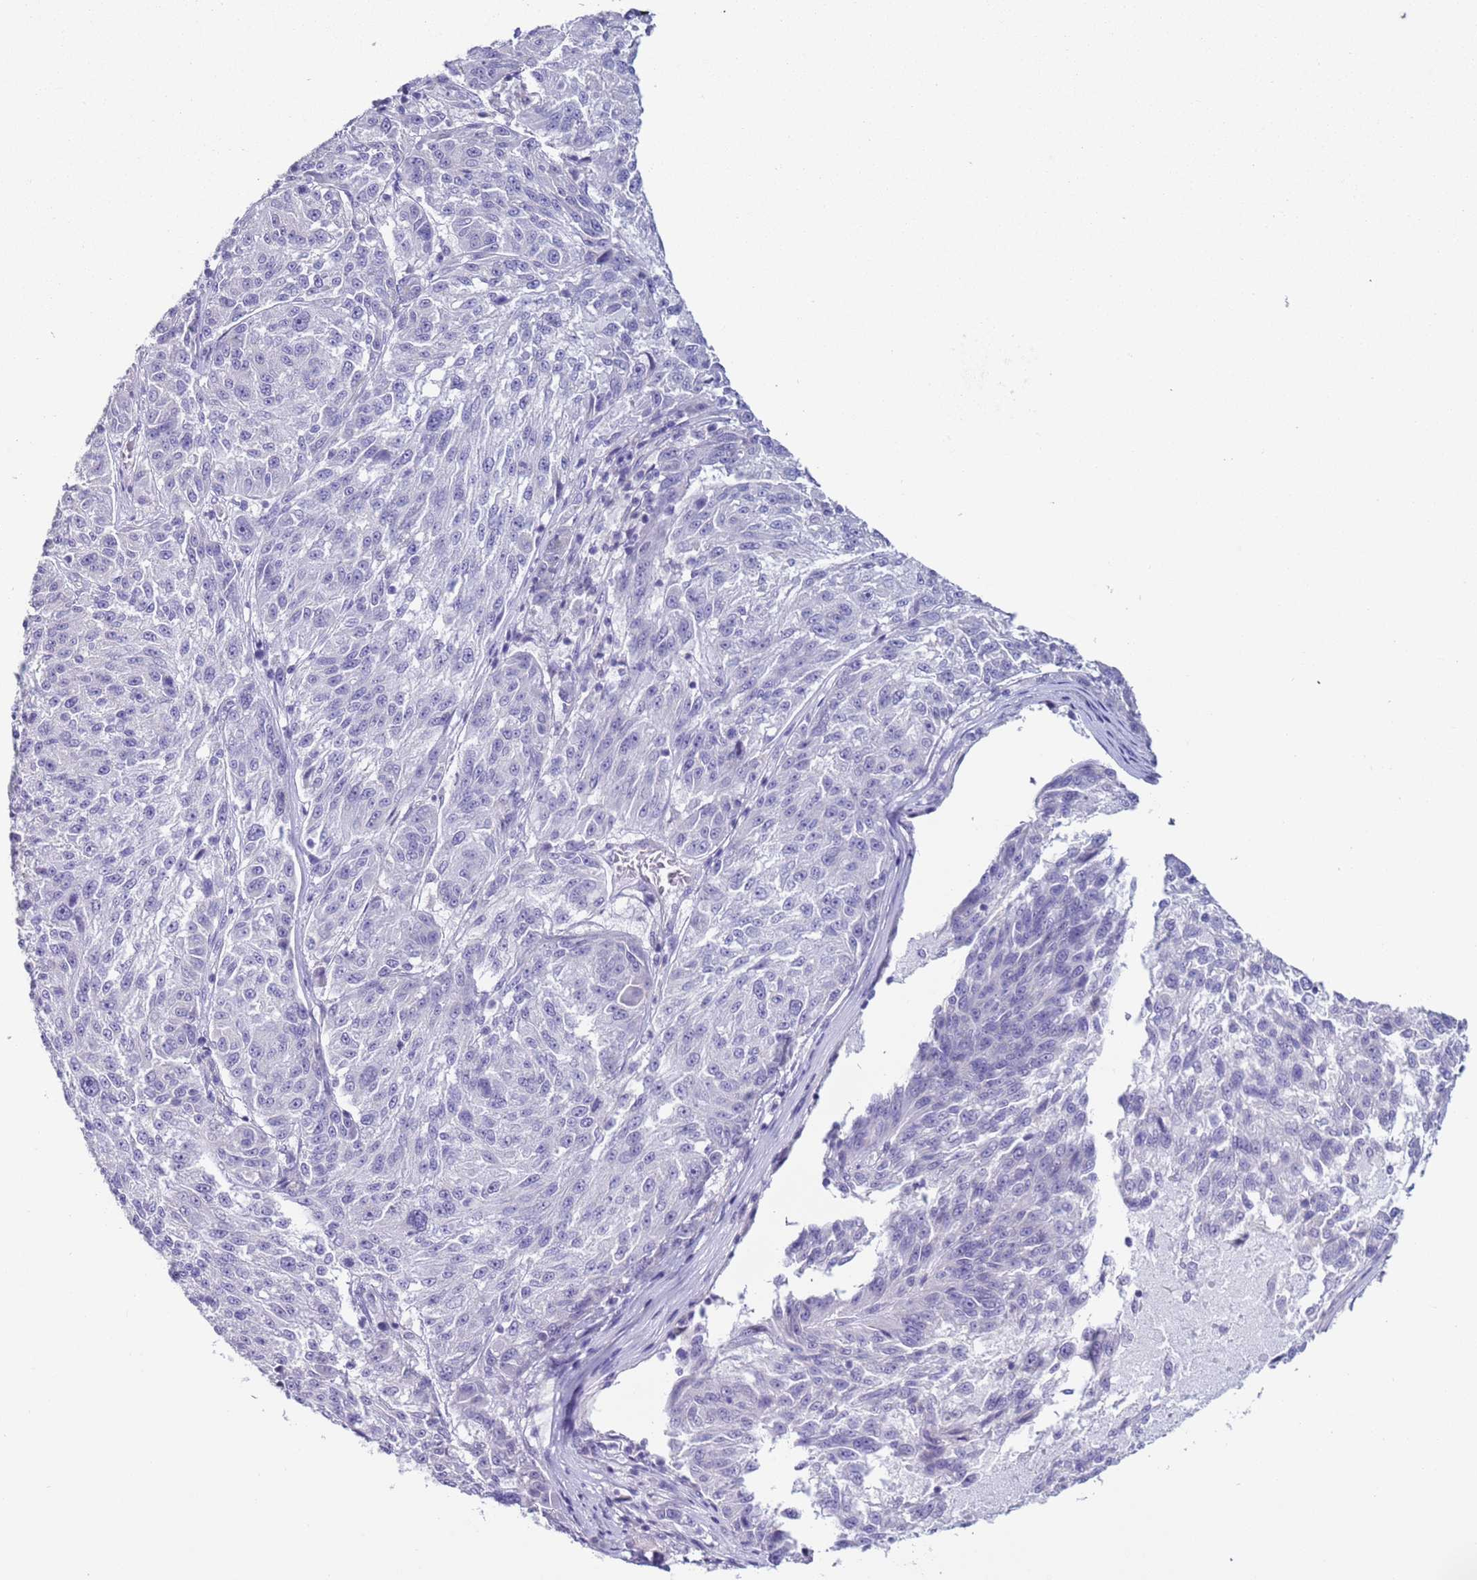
{"staining": {"intensity": "negative", "quantity": "none", "location": "none"}, "tissue": "melanoma", "cell_type": "Tumor cells", "image_type": "cancer", "snomed": [{"axis": "morphology", "description": "Malignant melanoma, NOS"}, {"axis": "topography", "description": "Skin"}], "caption": "Immunohistochemistry (IHC) photomicrograph of neoplastic tissue: malignant melanoma stained with DAB exhibits no significant protein staining in tumor cells. (DAB (3,3'-diaminobenzidine) immunohistochemistry, high magnification).", "gene": "NPAP1", "patient": {"sex": "male", "age": 53}}